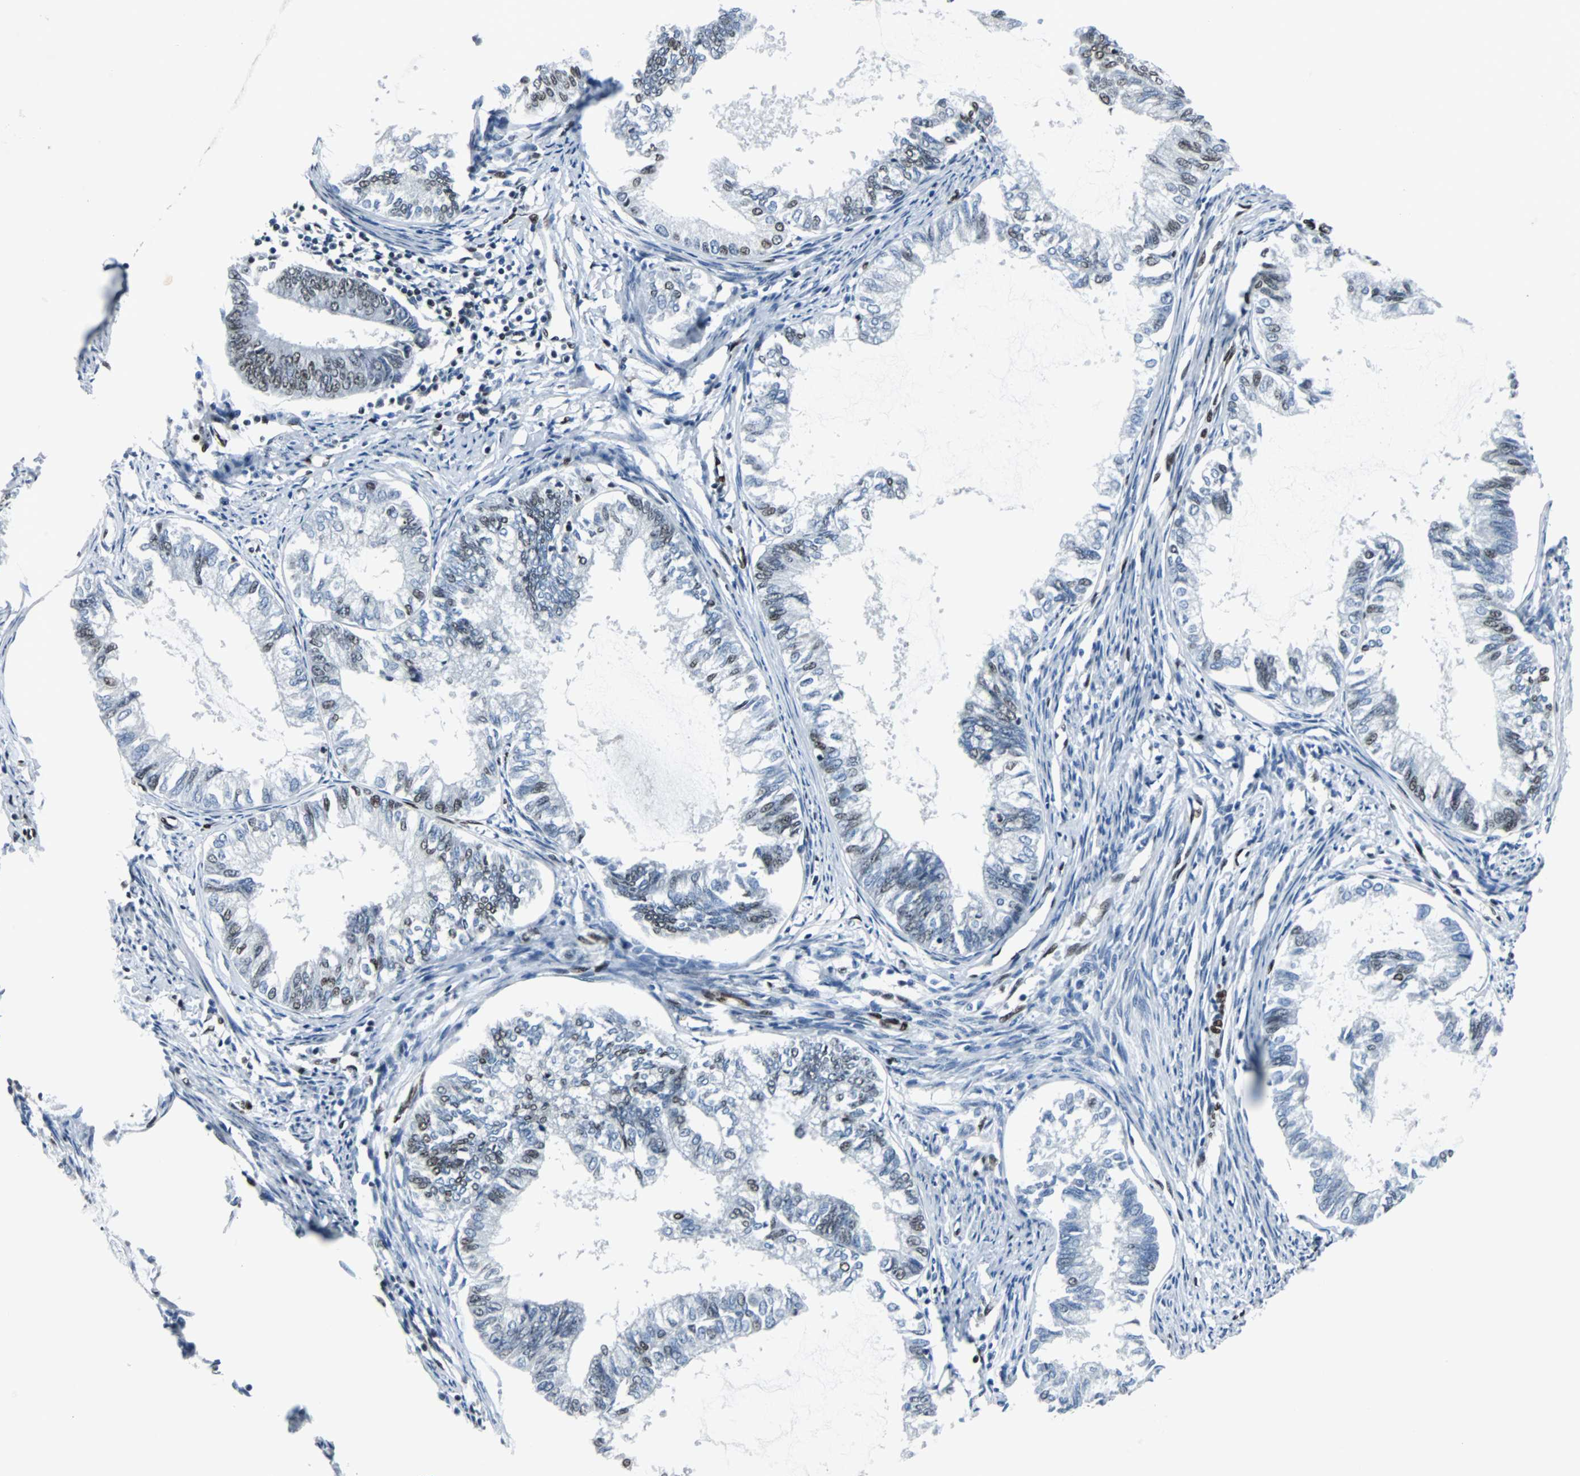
{"staining": {"intensity": "moderate", "quantity": "<25%", "location": "nuclear"}, "tissue": "endometrial cancer", "cell_type": "Tumor cells", "image_type": "cancer", "snomed": [{"axis": "morphology", "description": "Adenocarcinoma, NOS"}, {"axis": "topography", "description": "Endometrium"}], "caption": "DAB immunohistochemical staining of adenocarcinoma (endometrial) displays moderate nuclear protein expression in about <25% of tumor cells.", "gene": "MEF2D", "patient": {"sex": "female", "age": 86}}